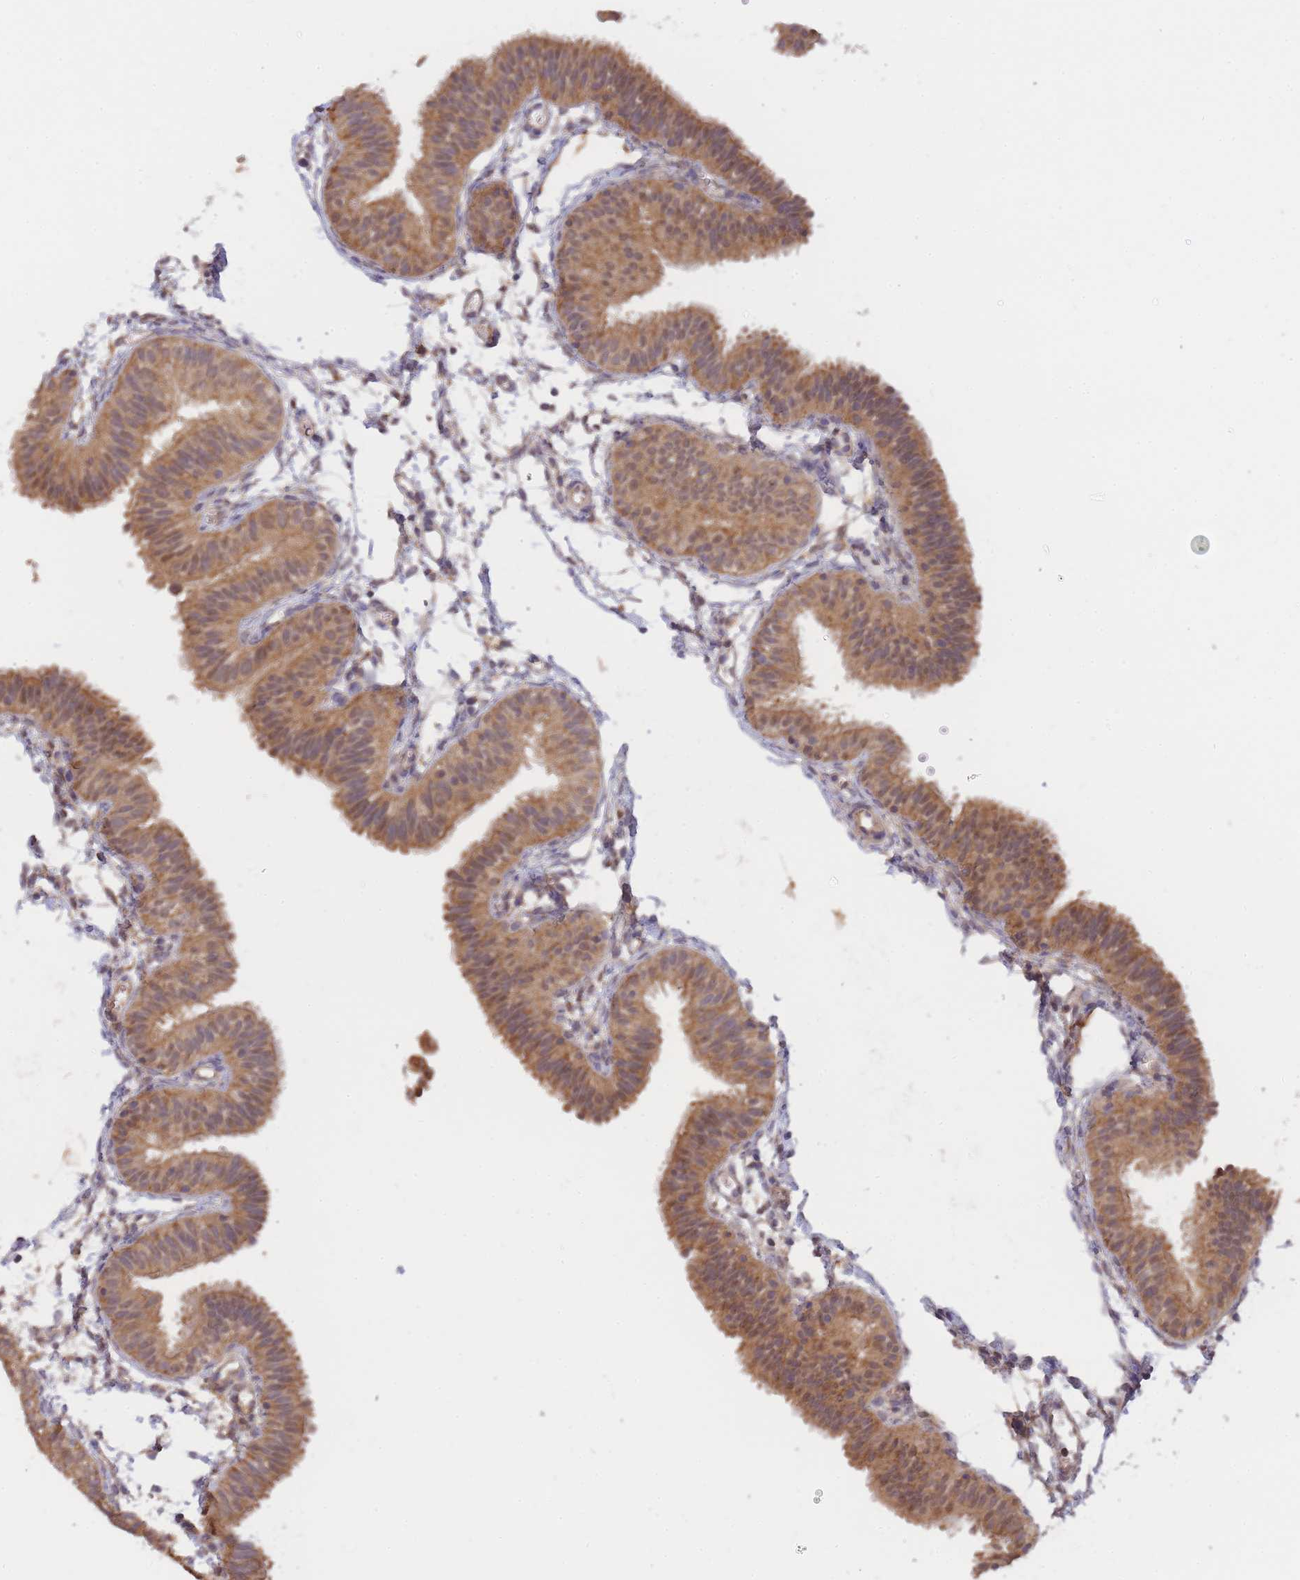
{"staining": {"intensity": "moderate", "quantity": ">75%", "location": "cytoplasmic/membranous"}, "tissue": "fallopian tube", "cell_type": "Glandular cells", "image_type": "normal", "snomed": [{"axis": "morphology", "description": "Normal tissue, NOS"}, {"axis": "topography", "description": "Fallopian tube"}], "caption": "Immunohistochemical staining of benign human fallopian tube displays >75% levels of moderate cytoplasmic/membranous protein staining in approximately >75% of glandular cells. (DAB IHC, brown staining for protein, blue staining for nuclei).", "gene": "PIP4P1", "patient": {"sex": "female", "age": 35}}